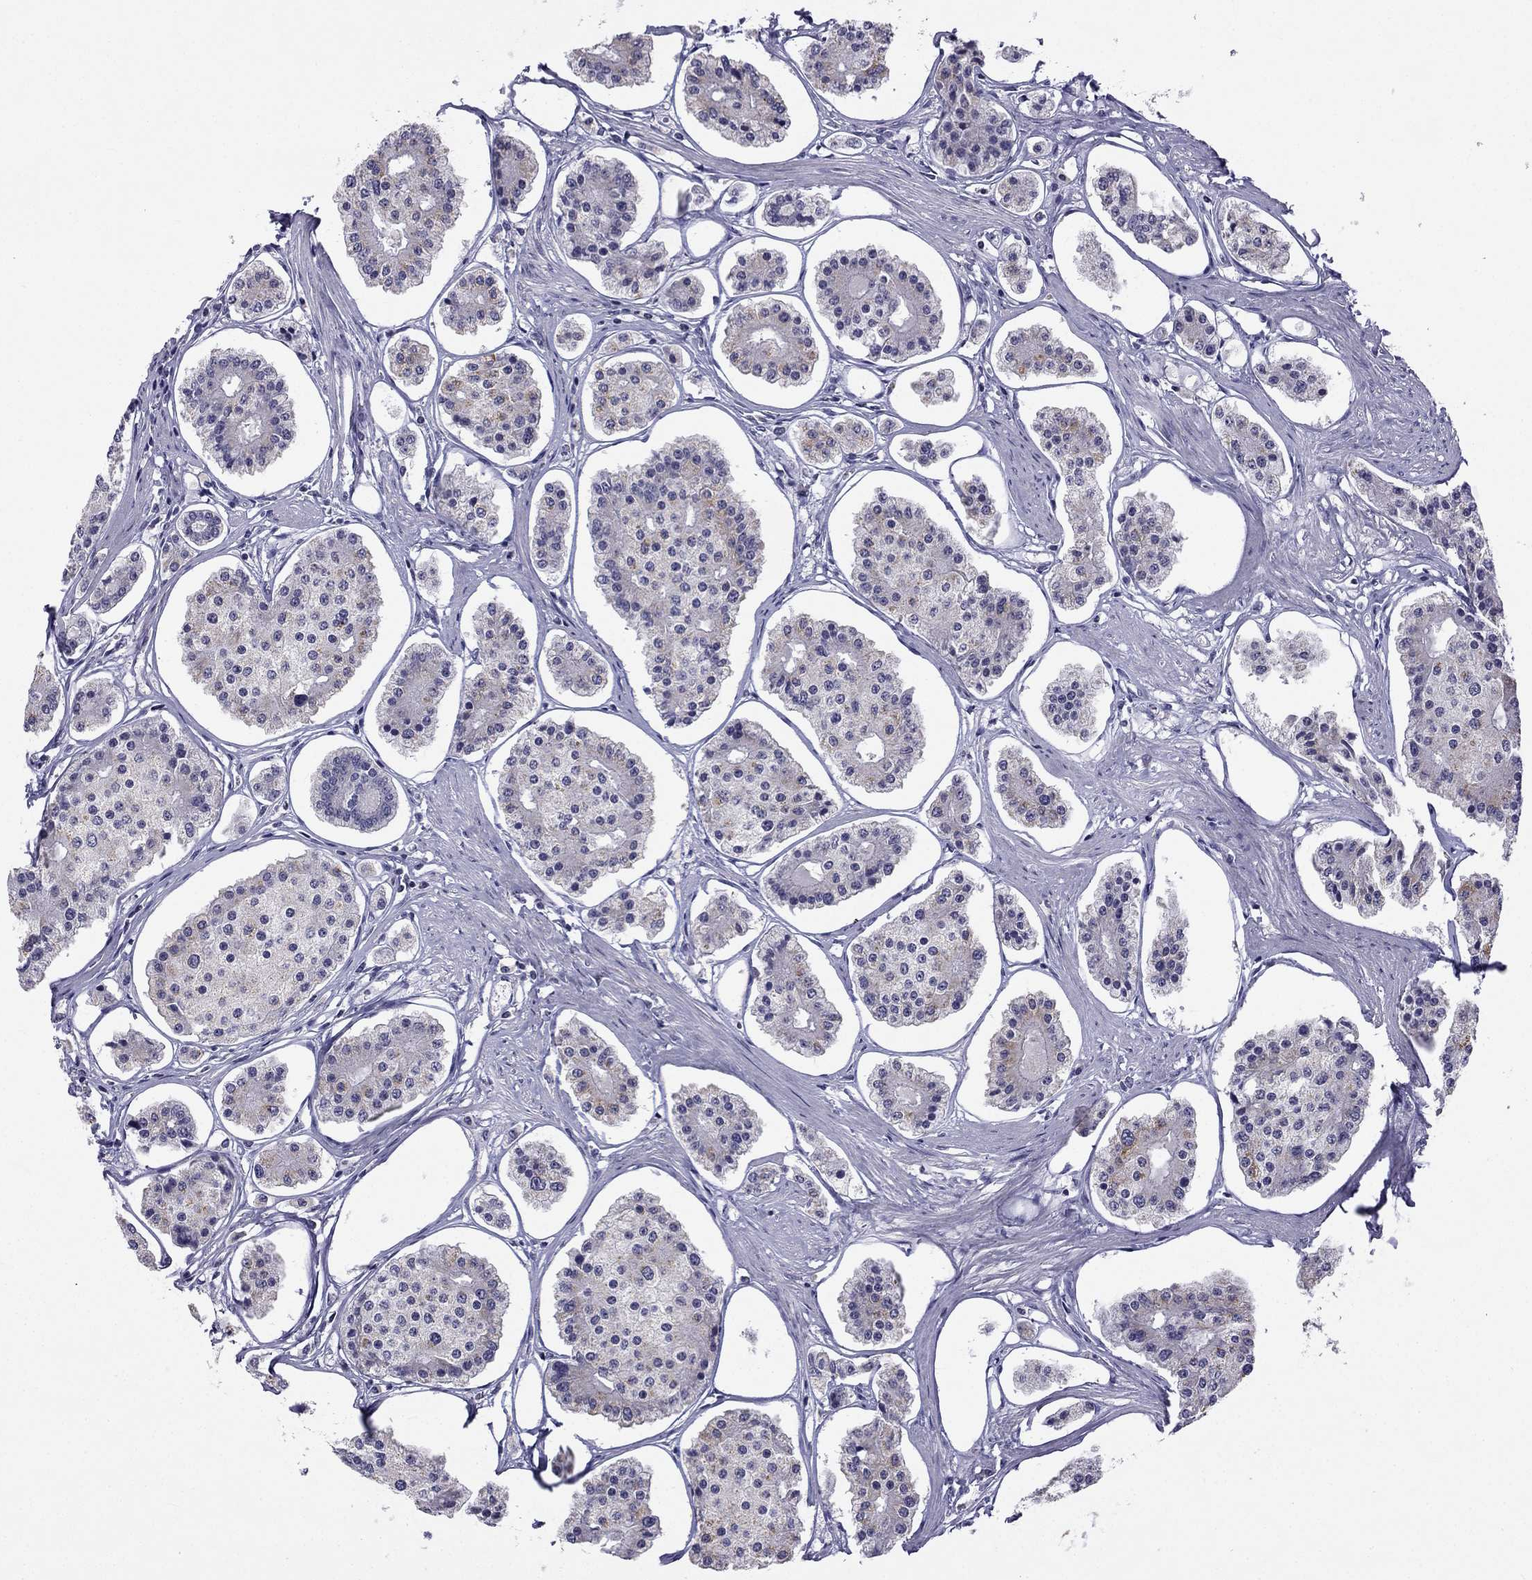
{"staining": {"intensity": "weak", "quantity": "<25%", "location": "cytoplasmic/membranous"}, "tissue": "carcinoid", "cell_type": "Tumor cells", "image_type": "cancer", "snomed": [{"axis": "morphology", "description": "Carcinoid, malignant, NOS"}, {"axis": "topography", "description": "Small intestine"}], "caption": "A histopathology image of malignant carcinoid stained for a protein exhibits no brown staining in tumor cells.", "gene": "C5orf49", "patient": {"sex": "female", "age": 65}}